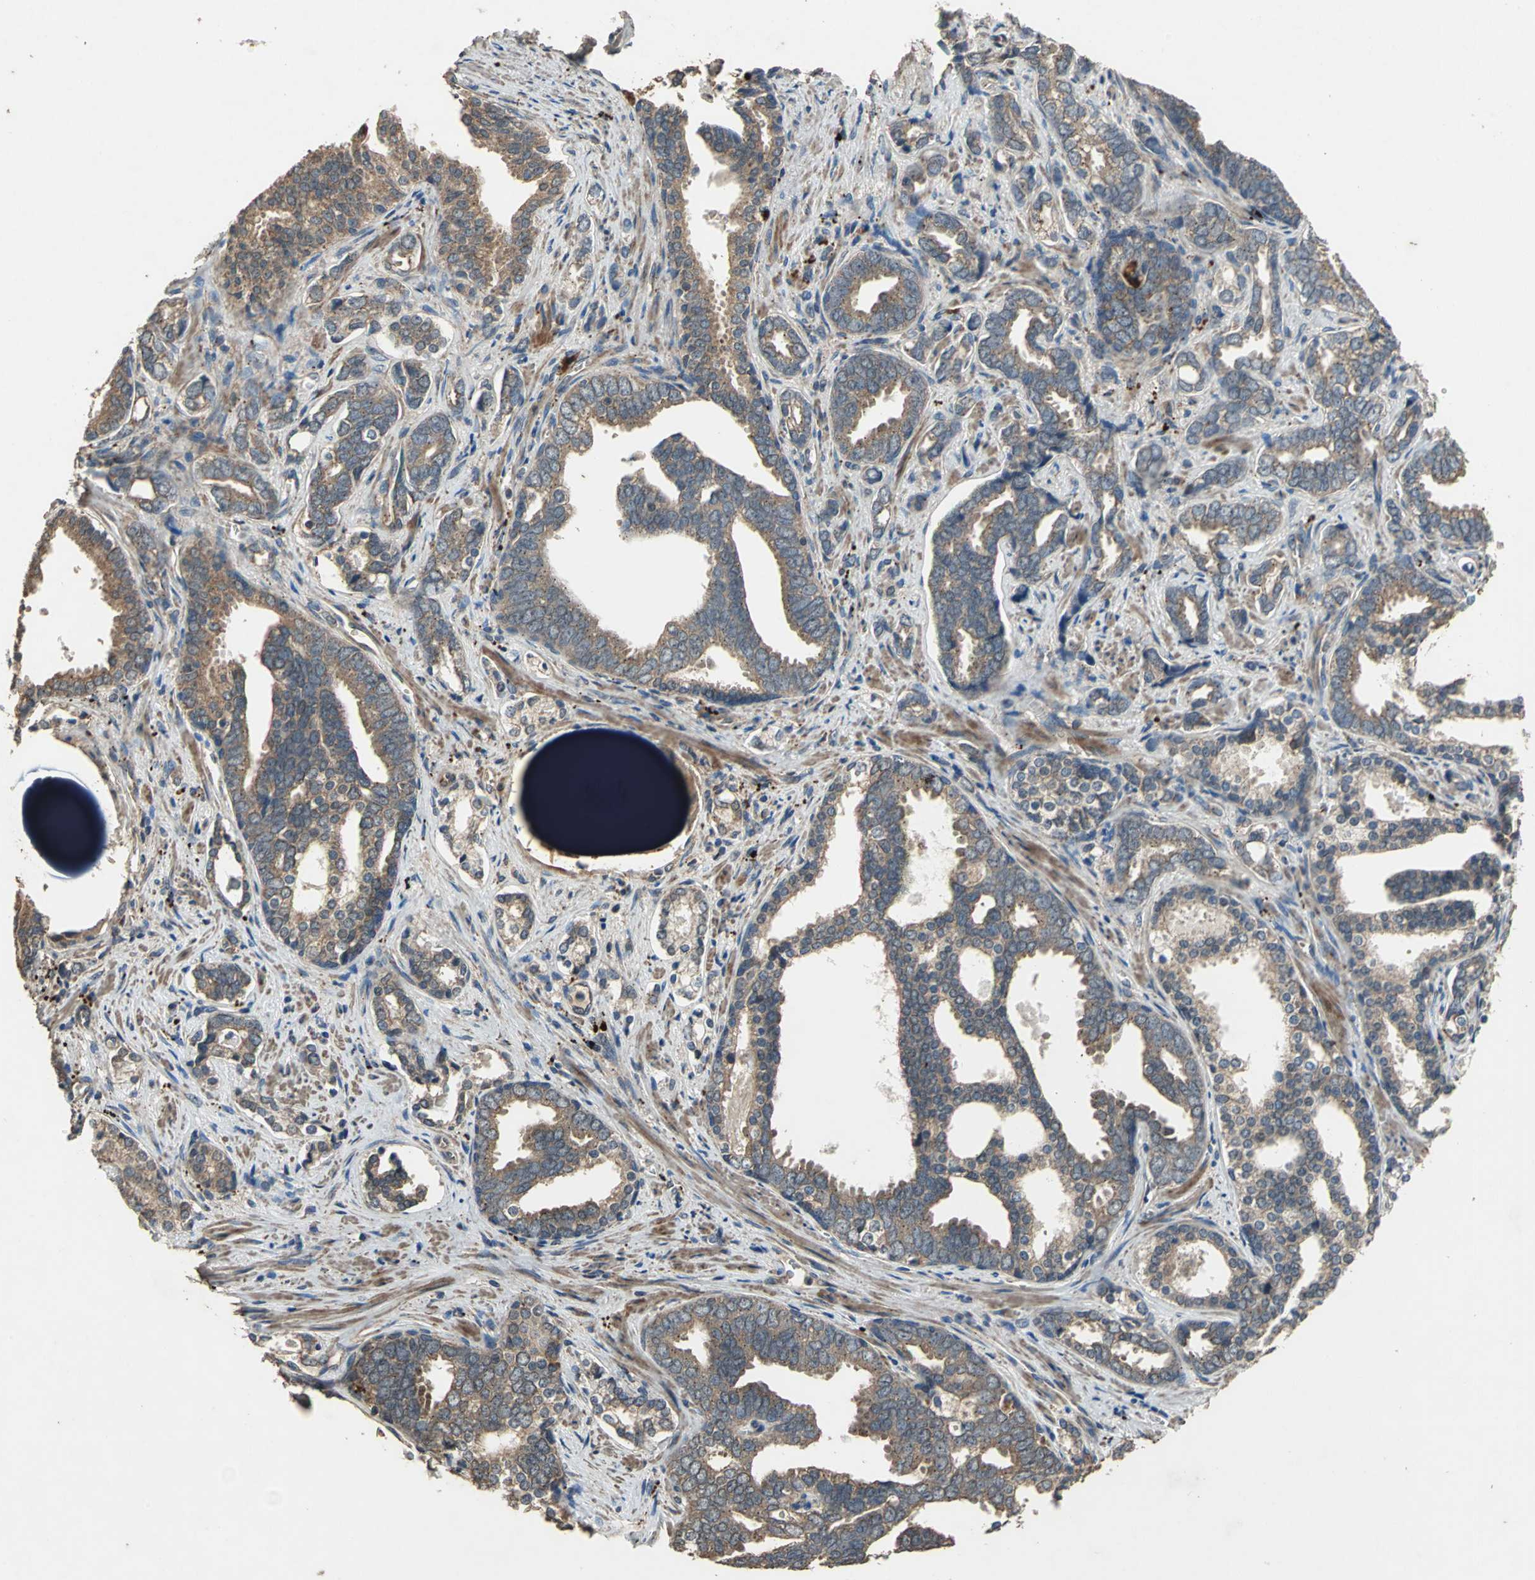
{"staining": {"intensity": "moderate", "quantity": ">75%", "location": "cytoplasmic/membranous"}, "tissue": "prostate cancer", "cell_type": "Tumor cells", "image_type": "cancer", "snomed": [{"axis": "morphology", "description": "Adenocarcinoma, High grade"}, {"axis": "topography", "description": "Prostate"}], "caption": "Prostate adenocarcinoma (high-grade) tissue demonstrates moderate cytoplasmic/membranous staining in about >75% of tumor cells, visualized by immunohistochemistry.", "gene": "POLRMT", "patient": {"sex": "male", "age": 67}}